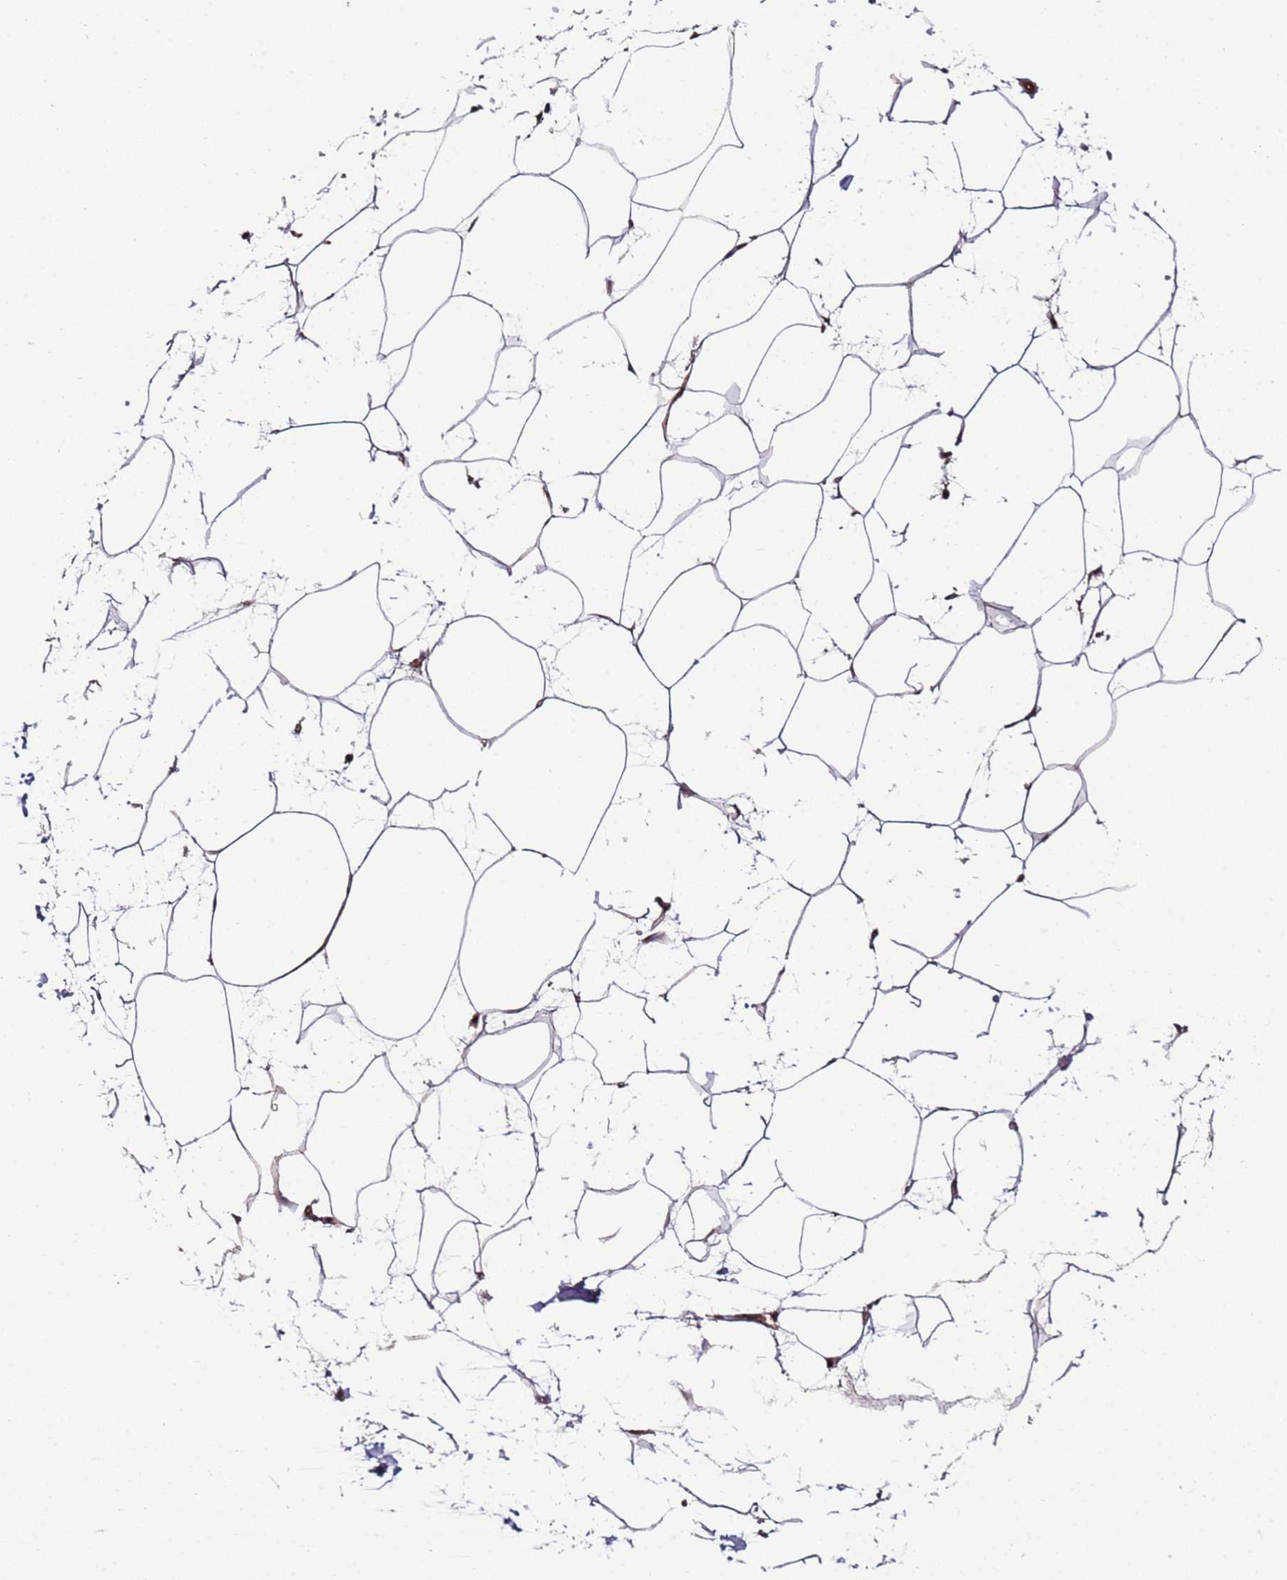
{"staining": {"intensity": "moderate", "quantity": "<25%", "location": "cytoplasmic/membranous"}, "tissue": "adipose tissue", "cell_type": "Adipocytes", "image_type": "normal", "snomed": [{"axis": "morphology", "description": "Normal tissue, NOS"}, {"axis": "topography", "description": "Adipose tissue"}], "caption": "Immunohistochemistry image of unremarkable adipose tissue stained for a protein (brown), which reveals low levels of moderate cytoplasmic/membranous expression in about <25% of adipocytes.", "gene": "DUSP28", "patient": {"sex": "female", "age": 37}}